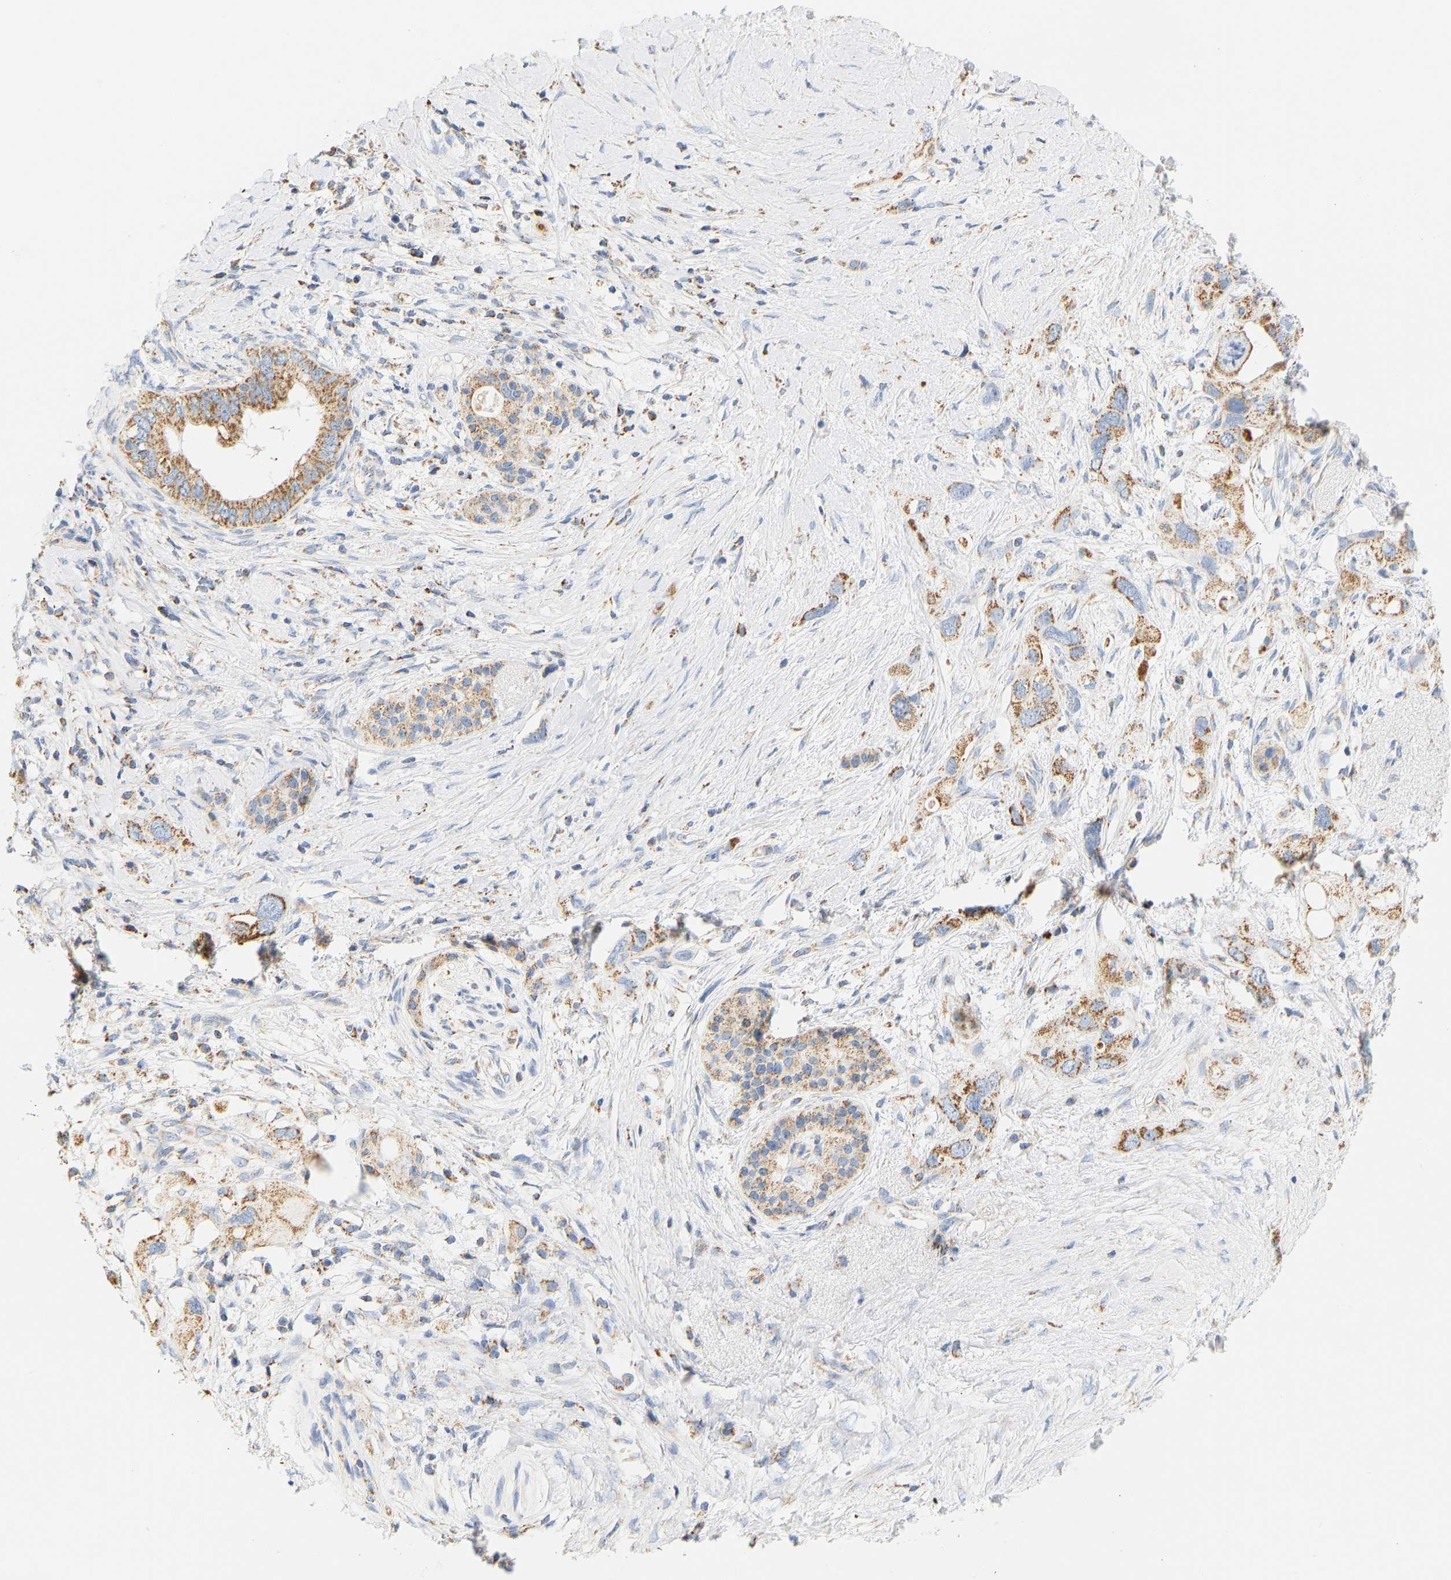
{"staining": {"intensity": "moderate", "quantity": ">75%", "location": "cytoplasmic/membranous"}, "tissue": "pancreatic cancer", "cell_type": "Tumor cells", "image_type": "cancer", "snomed": [{"axis": "morphology", "description": "Adenocarcinoma, NOS"}, {"axis": "topography", "description": "Pancreas"}], "caption": "DAB immunohistochemical staining of adenocarcinoma (pancreatic) shows moderate cytoplasmic/membranous protein positivity in about >75% of tumor cells. The staining was performed using DAB, with brown indicating positive protein expression. Nuclei are stained blue with hematoxylin.", "gene": "GRPEL2", "patient": {"sex": "female", "age": 56}}